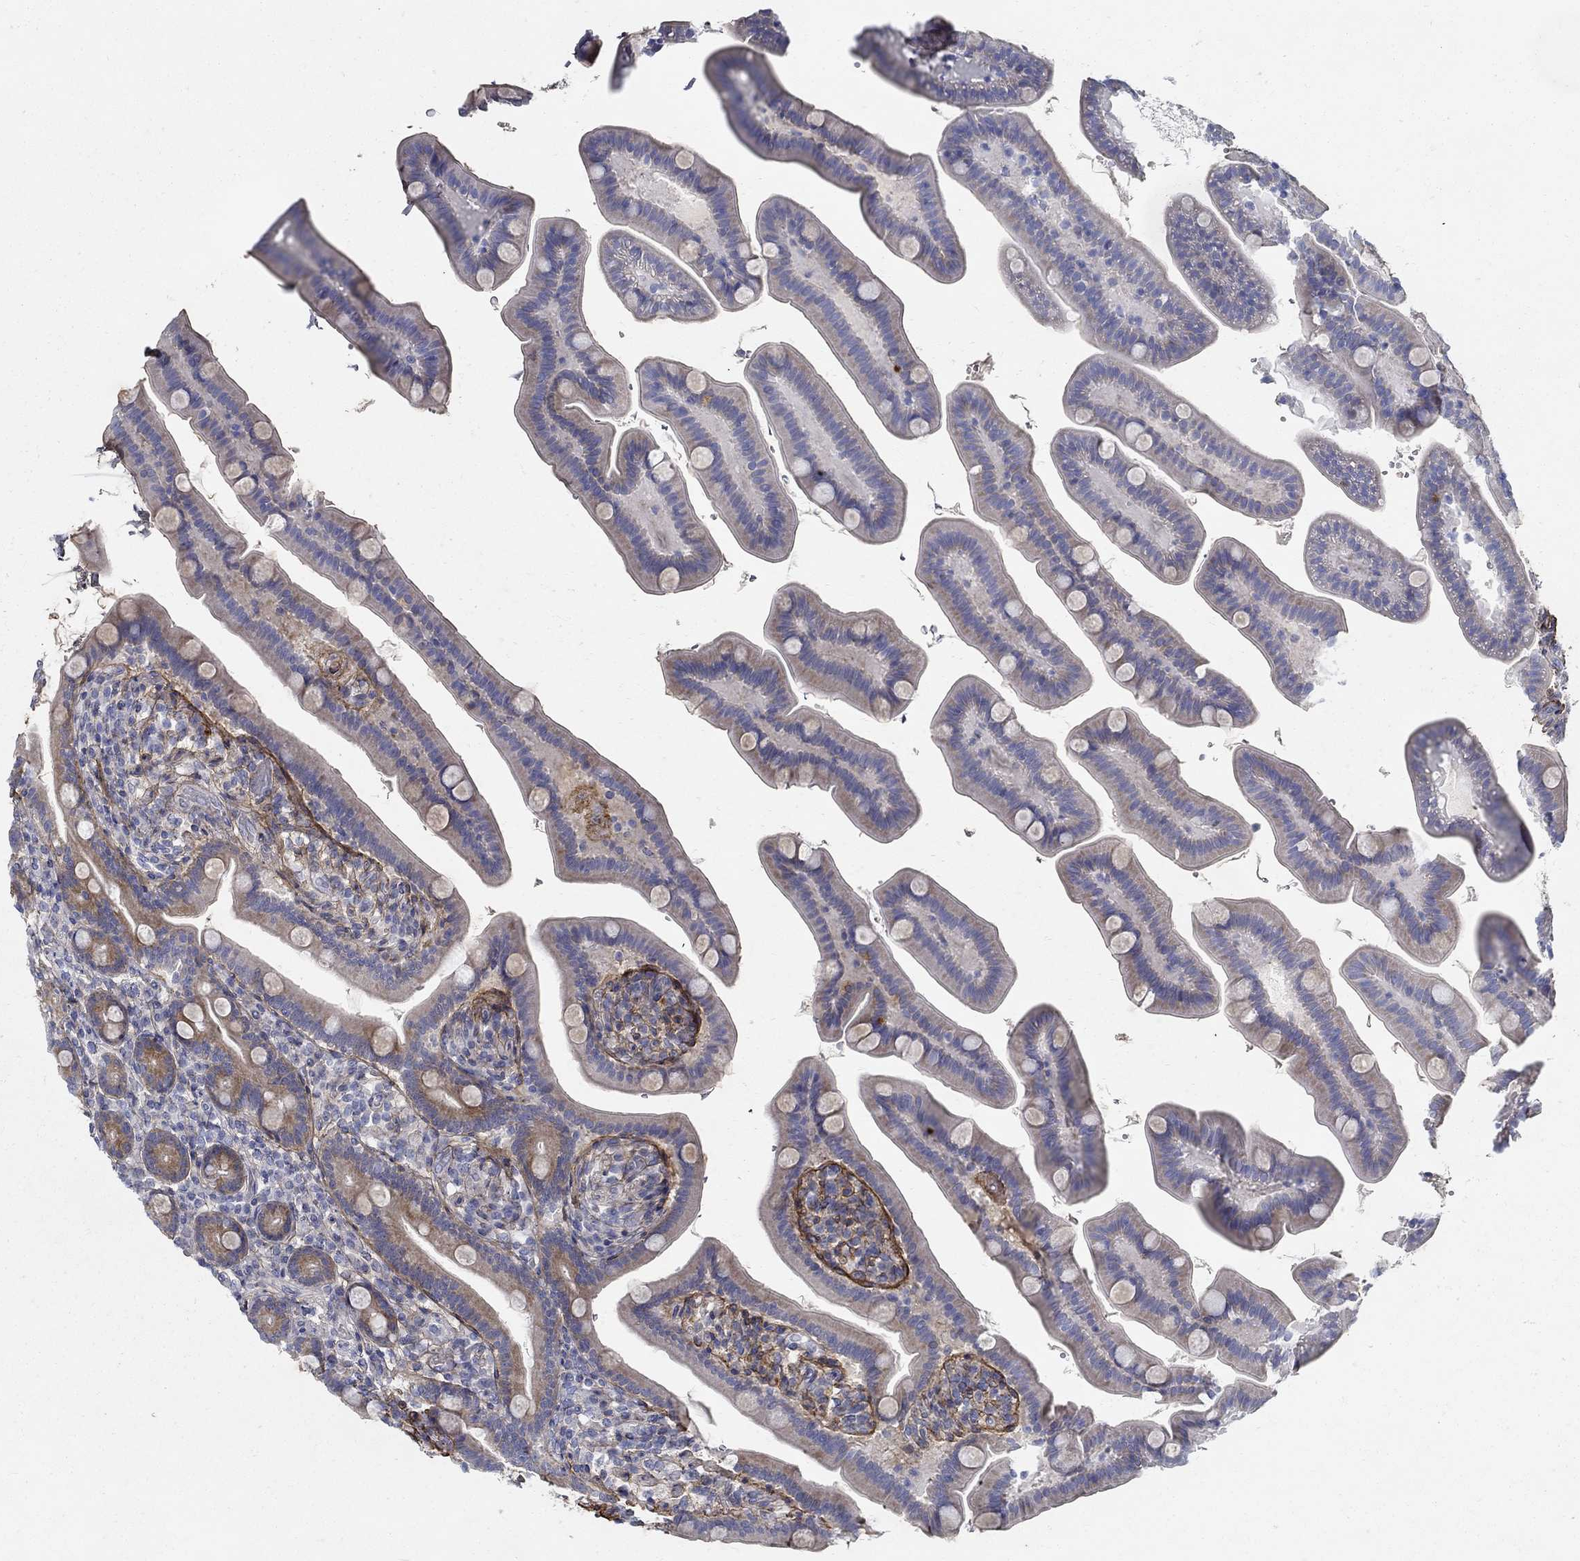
{"staining": {"intensity": "moderate", "quantity": "25%-75%", "location": "cytoplasmic/membranous"}, "tissue": "small intestine", "cell_type": "Glandular cells", "image_type": "normal", "snomed": [{"axis": "morphology", "description": "Normal tissue, NOS"}, {"axis": "topography", "description": "Small intestine"}], "caption": "Immunohistochemical staining of unremarkable human small intestine exhibits moderate cytoplasmic/membranous protein staining in about 25%-75% of glandular cells.", "gene": "TGFBI", "patient": {"sex": "male", "age": 66}}